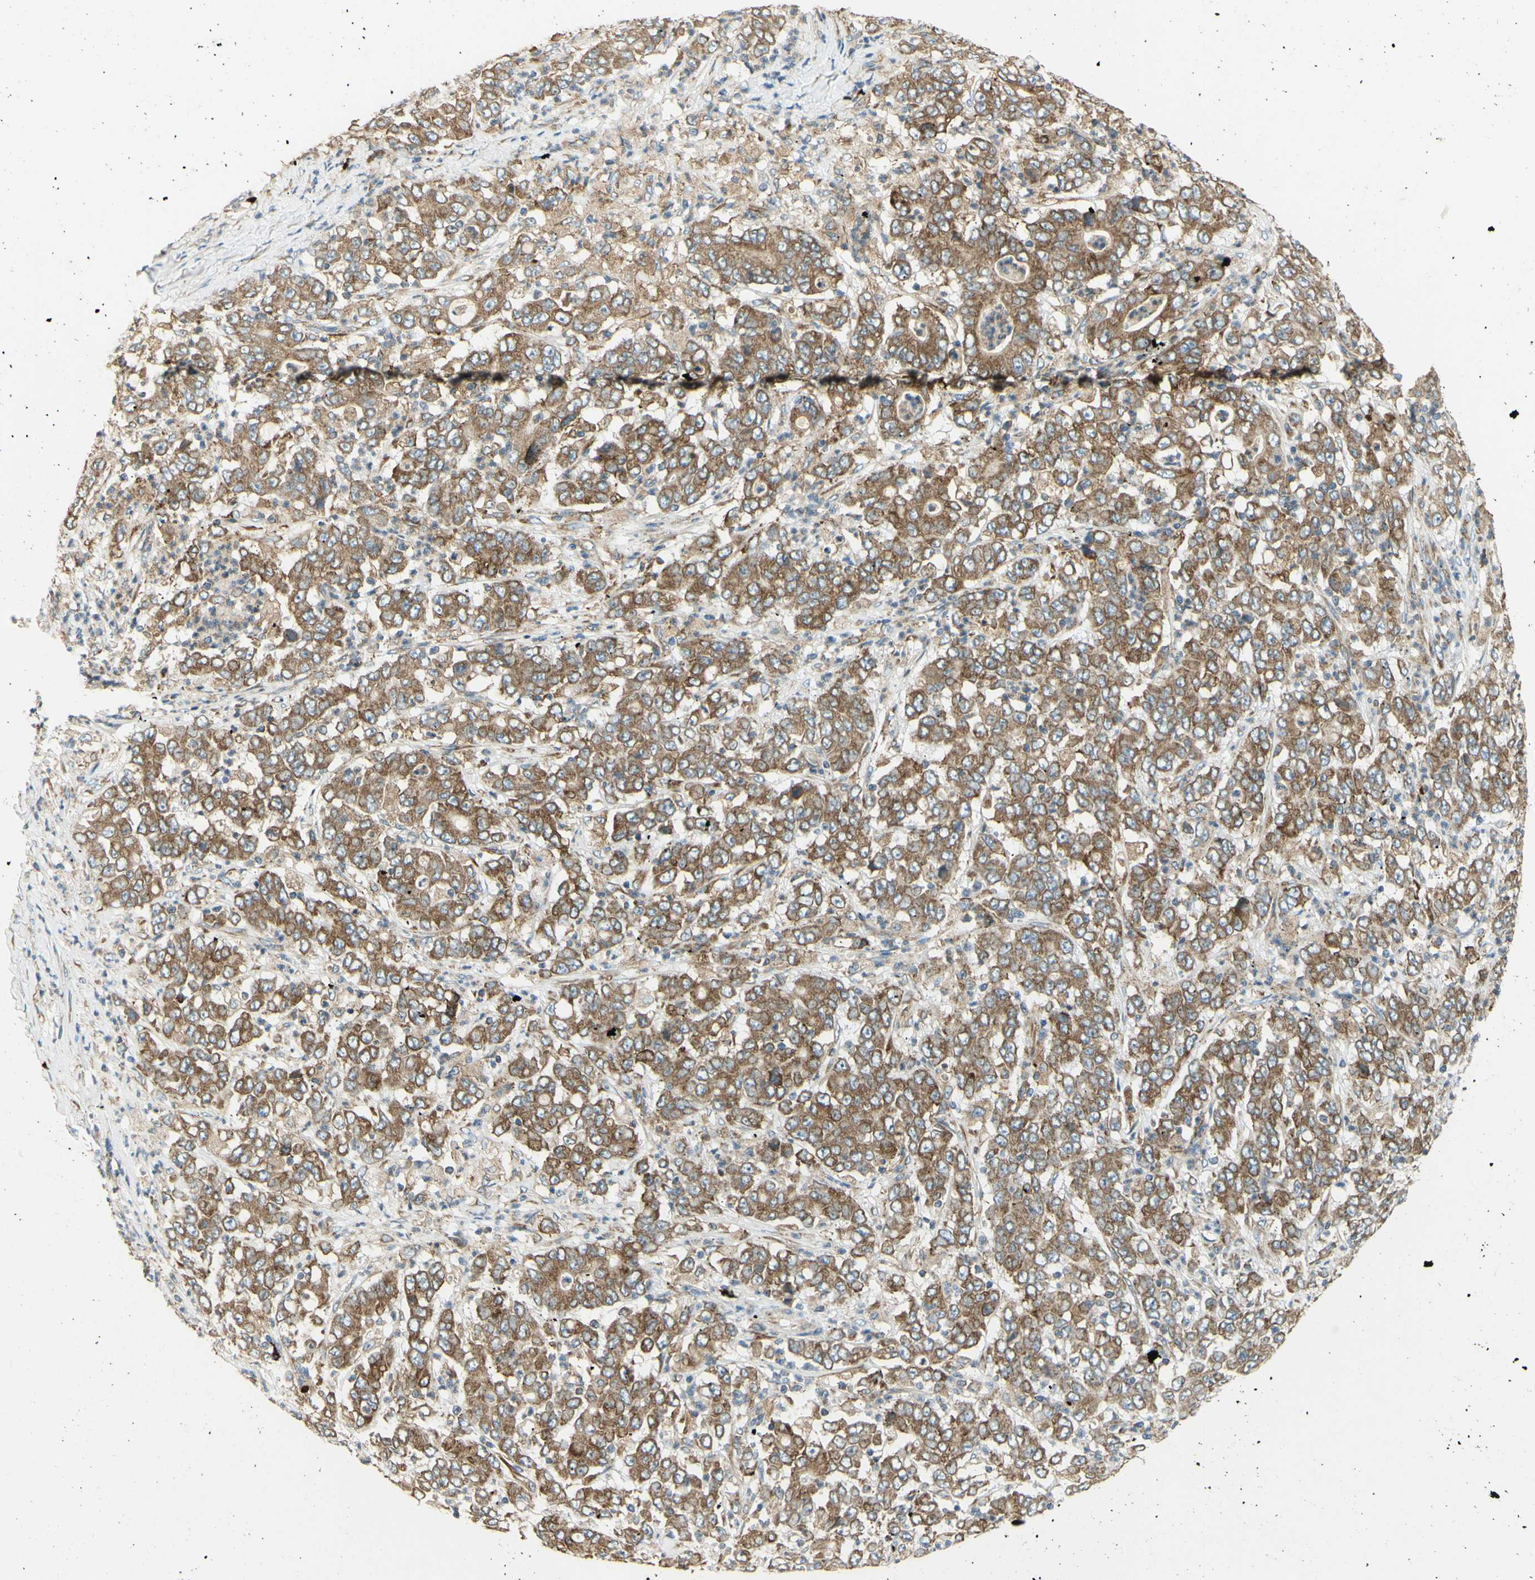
{"staining": {"intensity": "moderate", "quantity": ">75%", "location": "cytoplasmic/membranous"}, "tissue": "stomach cancer", "cell_type": "Tumor cells", "image_type": "cancer", "snomed": [{"axis": "morphology", "description": "Adenocarcinoma, NOS"}, {"axis": "topography", "description": "Stomach, lower"}], "caption": "An IHC photomicrograph of neoplastic tissue is shown. Protein staining in brown labels moderate cytoplasmic/membranous positivity in stomach cancer (adenocarcinoma) within tumor cells.", "gene": "MANF", "patient": {"sex": "female", "age": 71}}